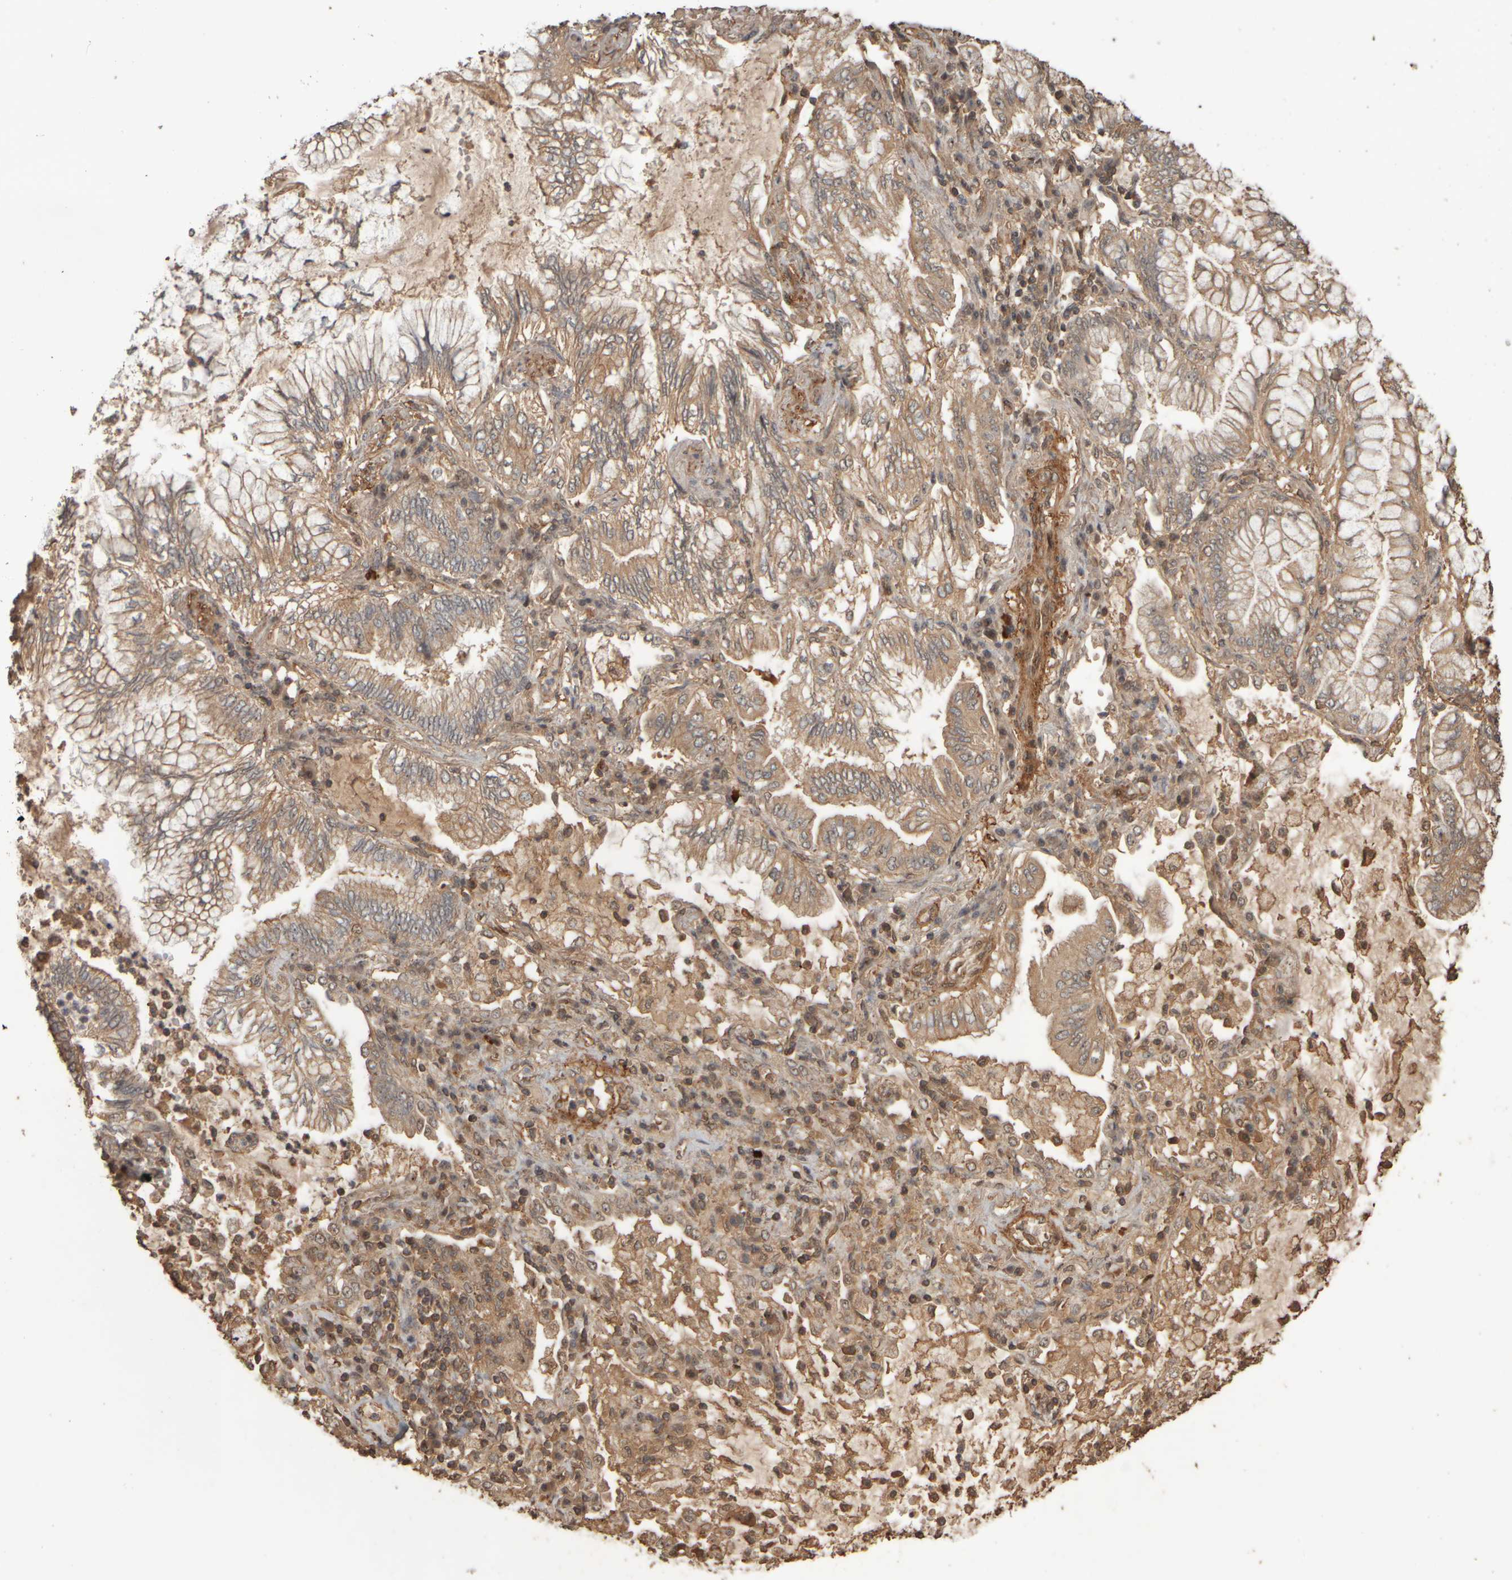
{"staining": {"intensity": "moderate", "quantity": ">75%", "location": "cytoplasmic/membranous"}, "tissue": "lung cancer", "cell_type": "Tumor cells", "image_type": "cancer", "snomed": [{"axis": "morphology", "description": "Adenocarcinoma, NOS"}, {"axis": "topography", "description": "Lung"}], "caption": "This histopathology image shows lung cancer stained with immunohistochemistry to label a protein in brown. The cytoplasmic/membranous of tumor cells show moderate positivity for the protein. Nuclei are counter-stained blue.", "gene": "SPHK1", "patient": {"sex": "female", "age": 70}}